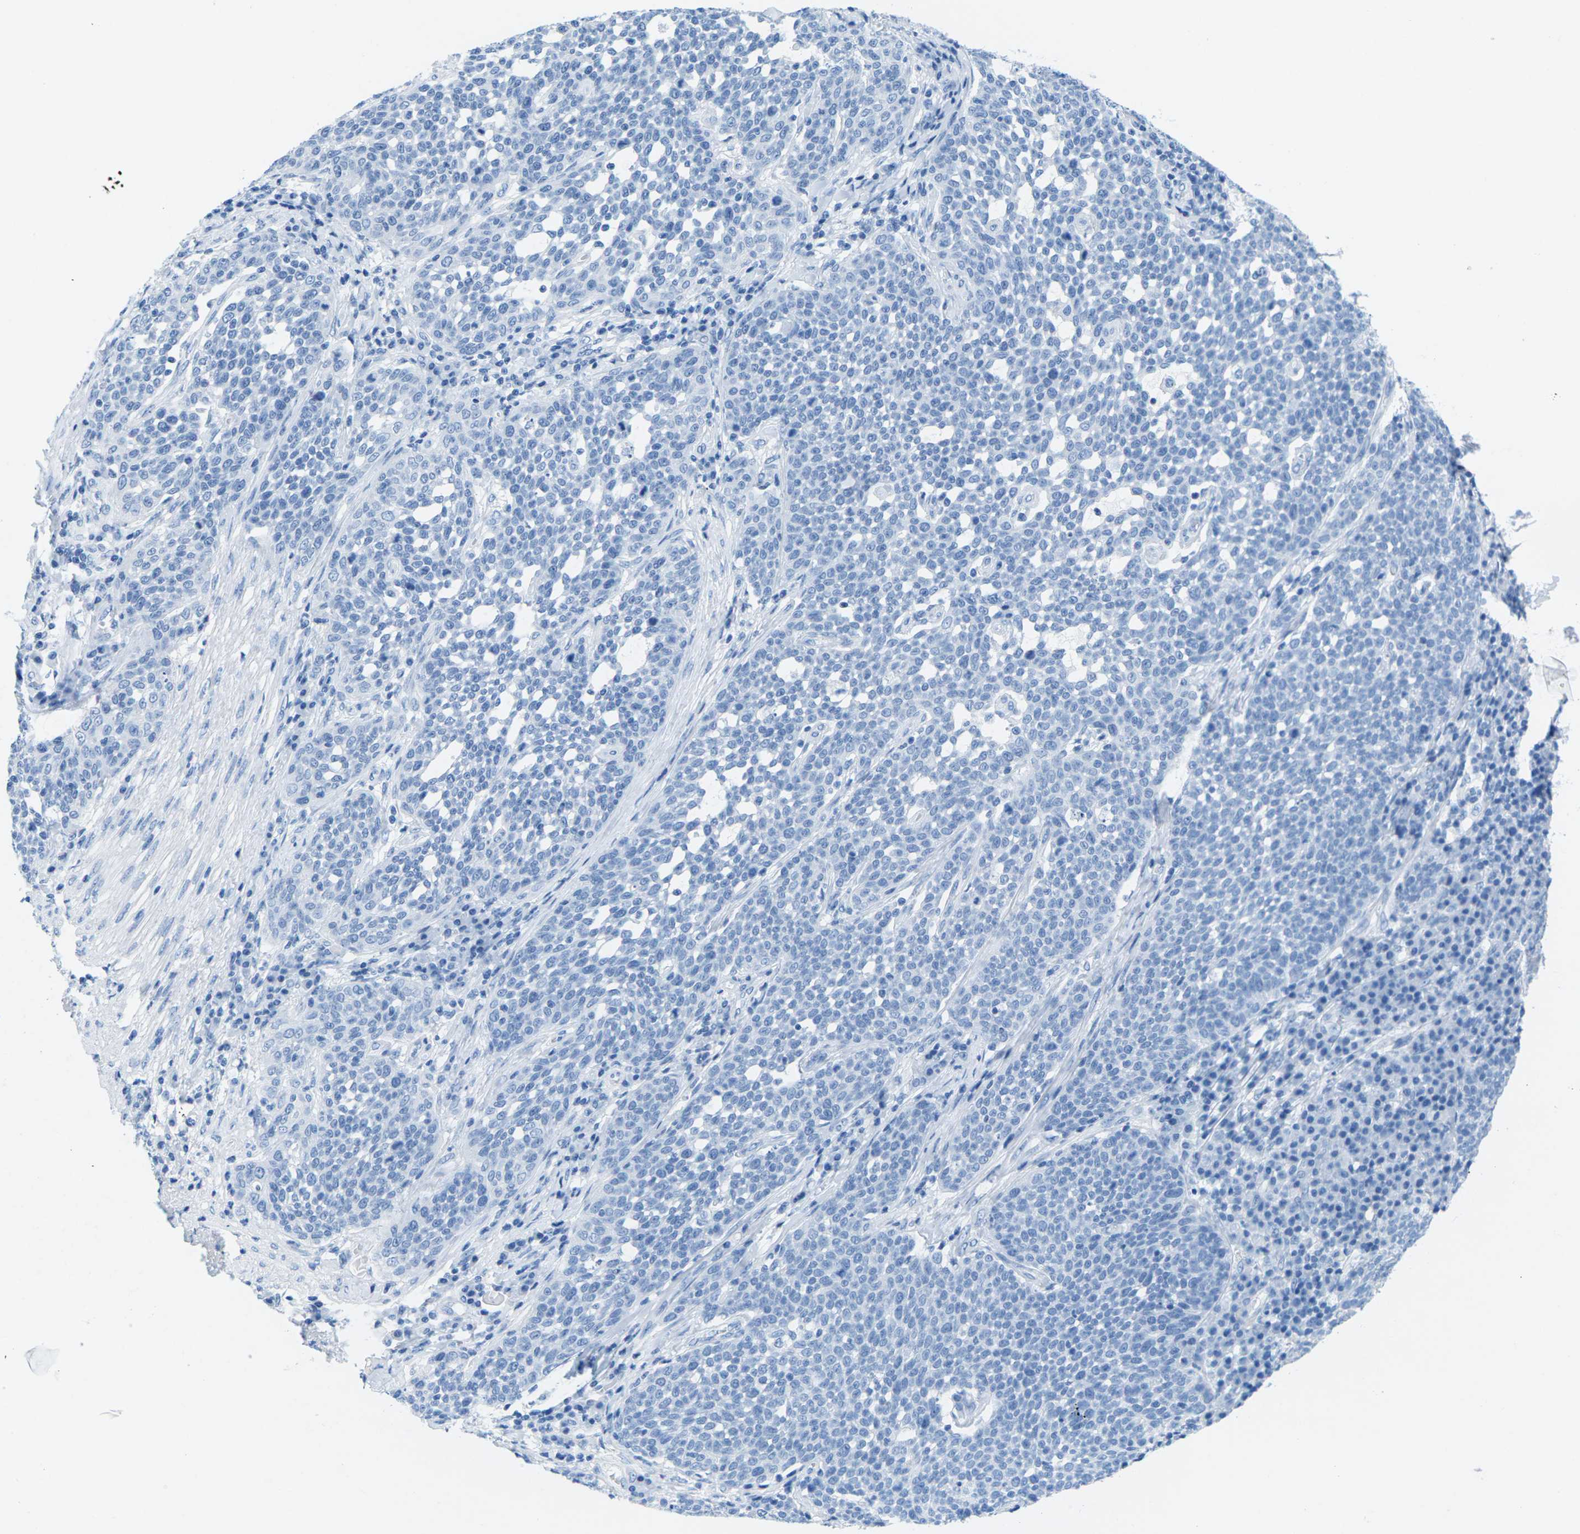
{"staining": {"intensity": "negative", "quantity": "none", "location": "none"}, "tissue": "cervical cancer", "cell_type": "Tumor cells", "image_type": "cancer", "snomed": [{"axis": "morphology", "description": "Squamous cell carcinoma, NOS"}, {"axis": "topography", "description": "Cervix"}], "caption": "An immunohistochemistry image of cervical squamous cell carcinoma is shown. There is no staining in tumor cells of cervical squamous cell carcinoma. (DAB immunohistochemistry (IHC) with hematoxylin counter stain).", "gene": "SLC12A1", "patient": {"sex": "female", "age": 34}}